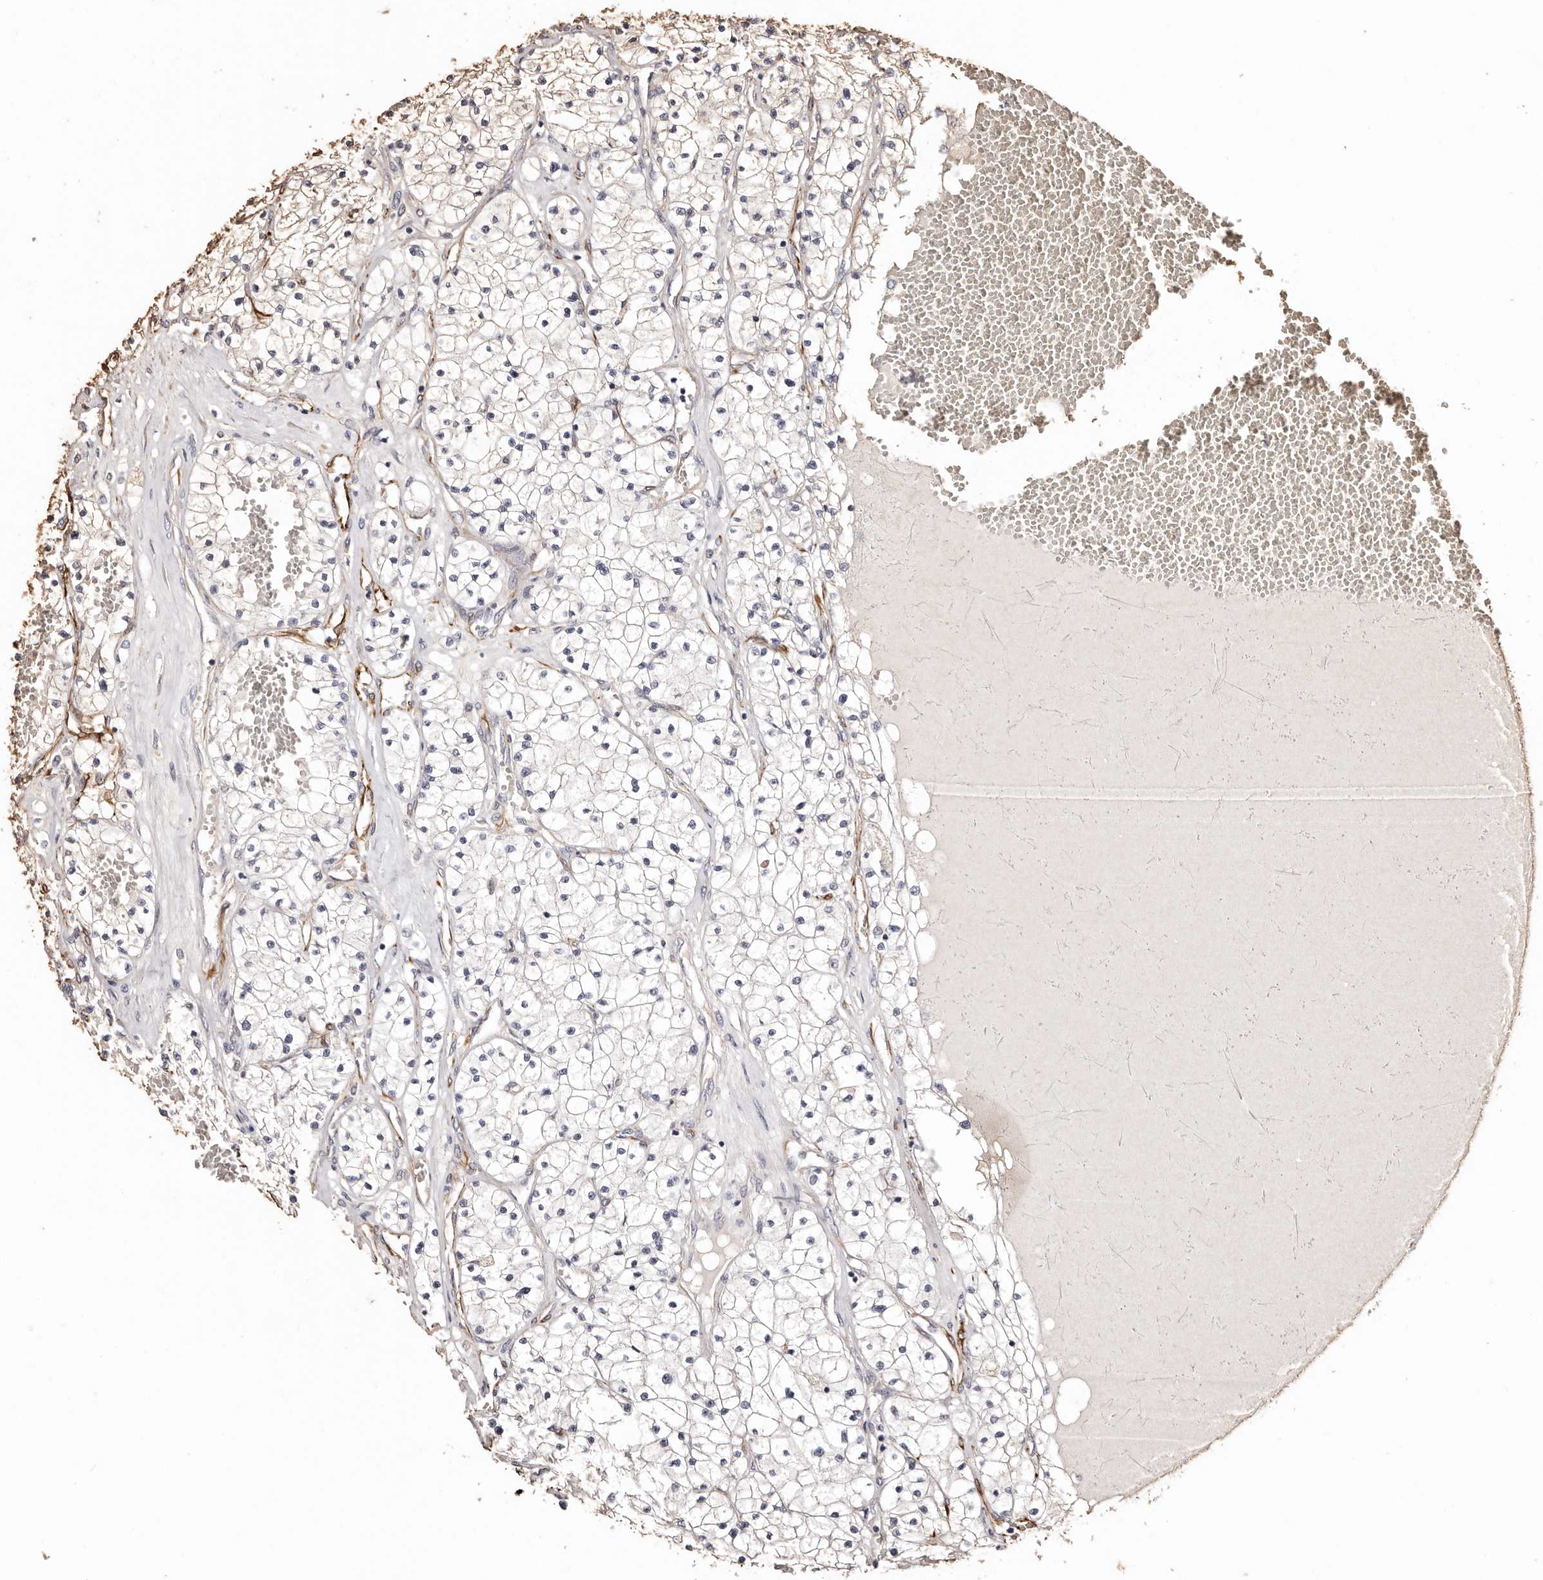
{"staining": {"intensity": "negative", "quantity": "none", "location": "none"}, "tissue": "renal cancer", "cell_type": "Tumor cells", "image_type": "cancer", "snomed": [{"axis": "morphology", "description": "Normal tissue, NOS"}, {"axis": "morphology", "description": "Adenocarcinoma, NOS"}, {"axis": "topography", "description": "Kidney"}], "caption": "An immunohistochemistry photomicrograph of renal adenocarcinoma is shown. There is no staining in tumor cells of renal adenocarcinoma.", "gene": "ZNF557", "patient": {"sex": "male", "age": 68}}